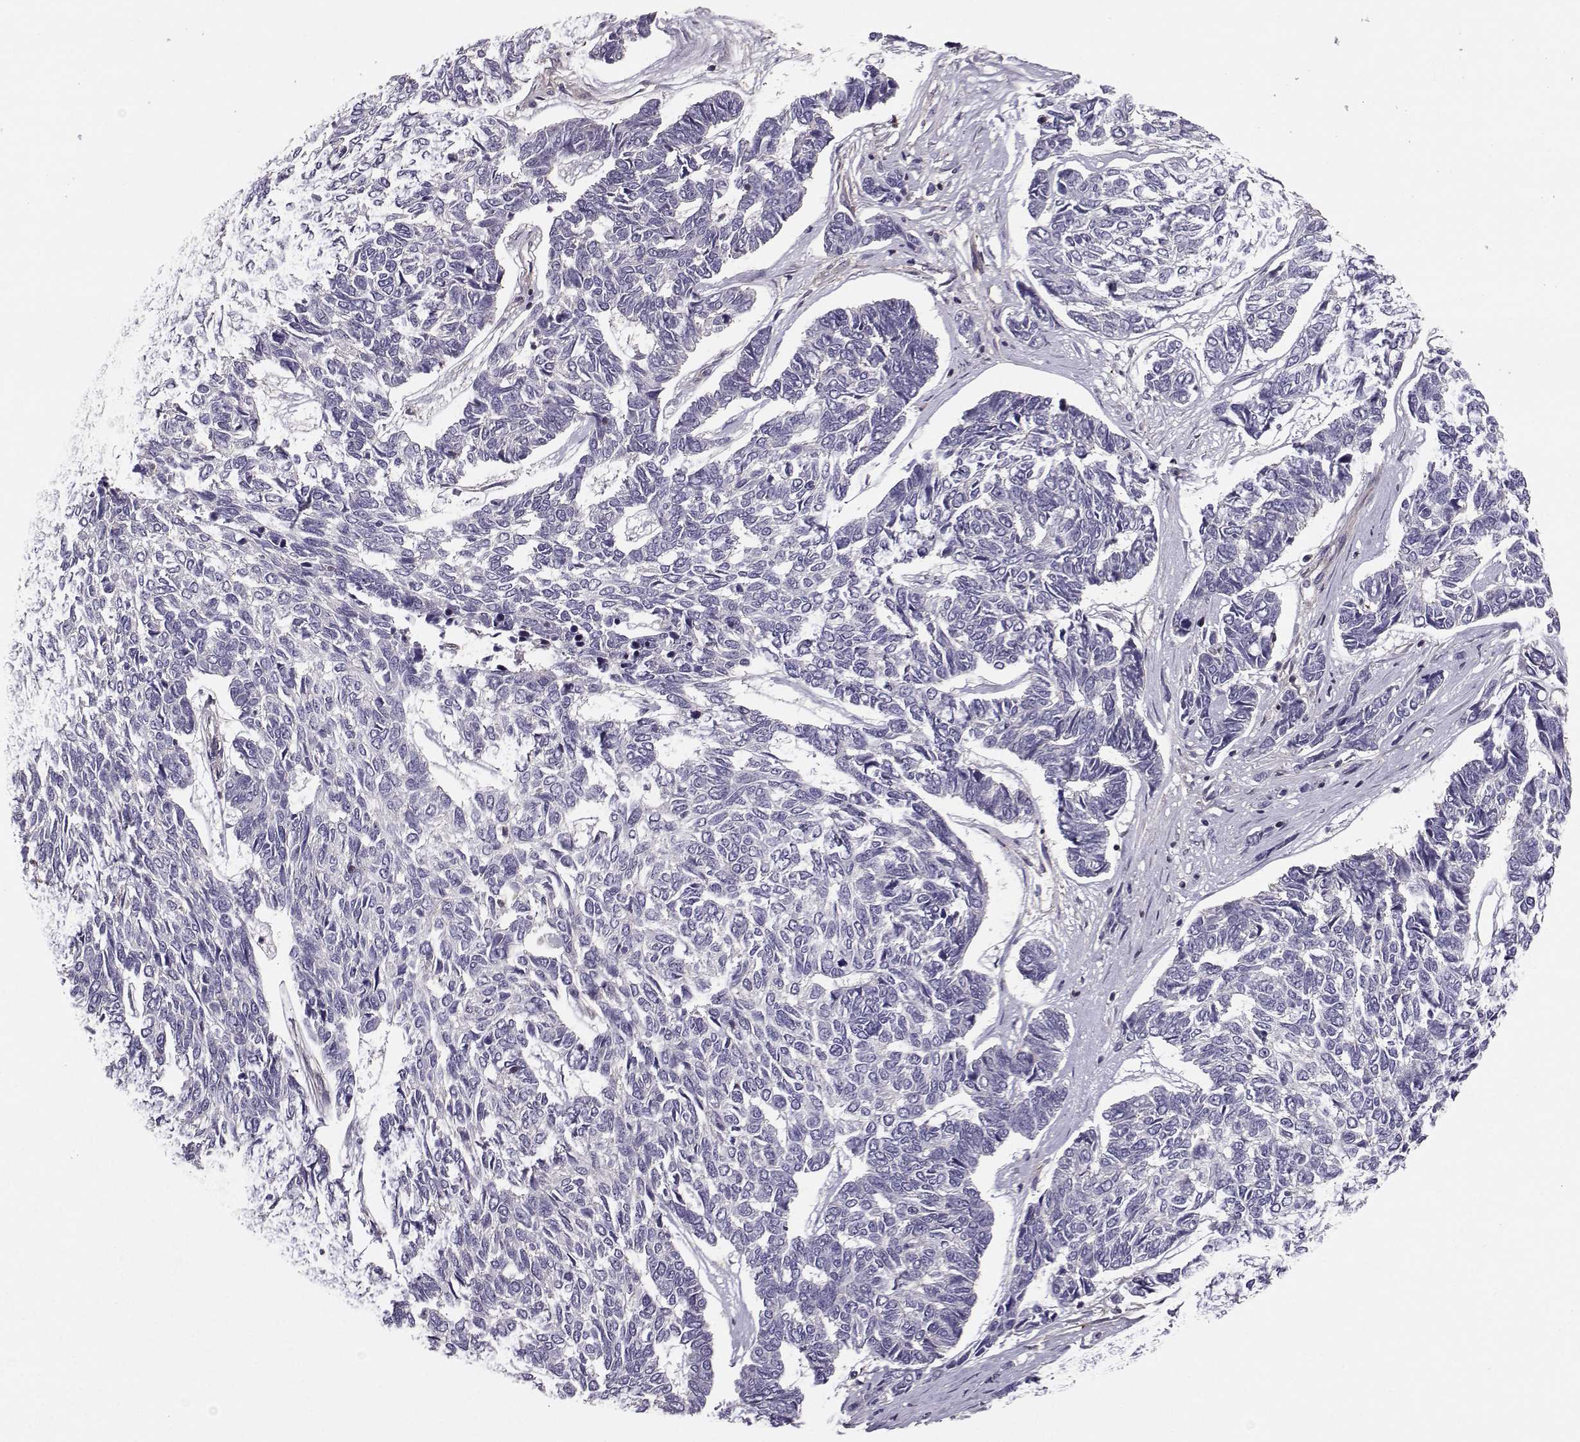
{"staining": {"intensity": "negative", "quantity": "none", "location": "none"}, "tissue": "skin cancer", "cell_type": "Tumor cells", "image_type": "cancer", "snomed": [{"axis": "morphology", "description": "Basal cell carcinoma"}, {"axis": "topography", "description": "Skin"}], "caption": "Immunohistochemistry (IHC) histopathology image of skin cancer (basal cell carcinoma) stained for a protein (brown), which exhibits no expression in tumor cells.", "gene": "ASB16", "patient": {"sex": "female", "age": 65}}